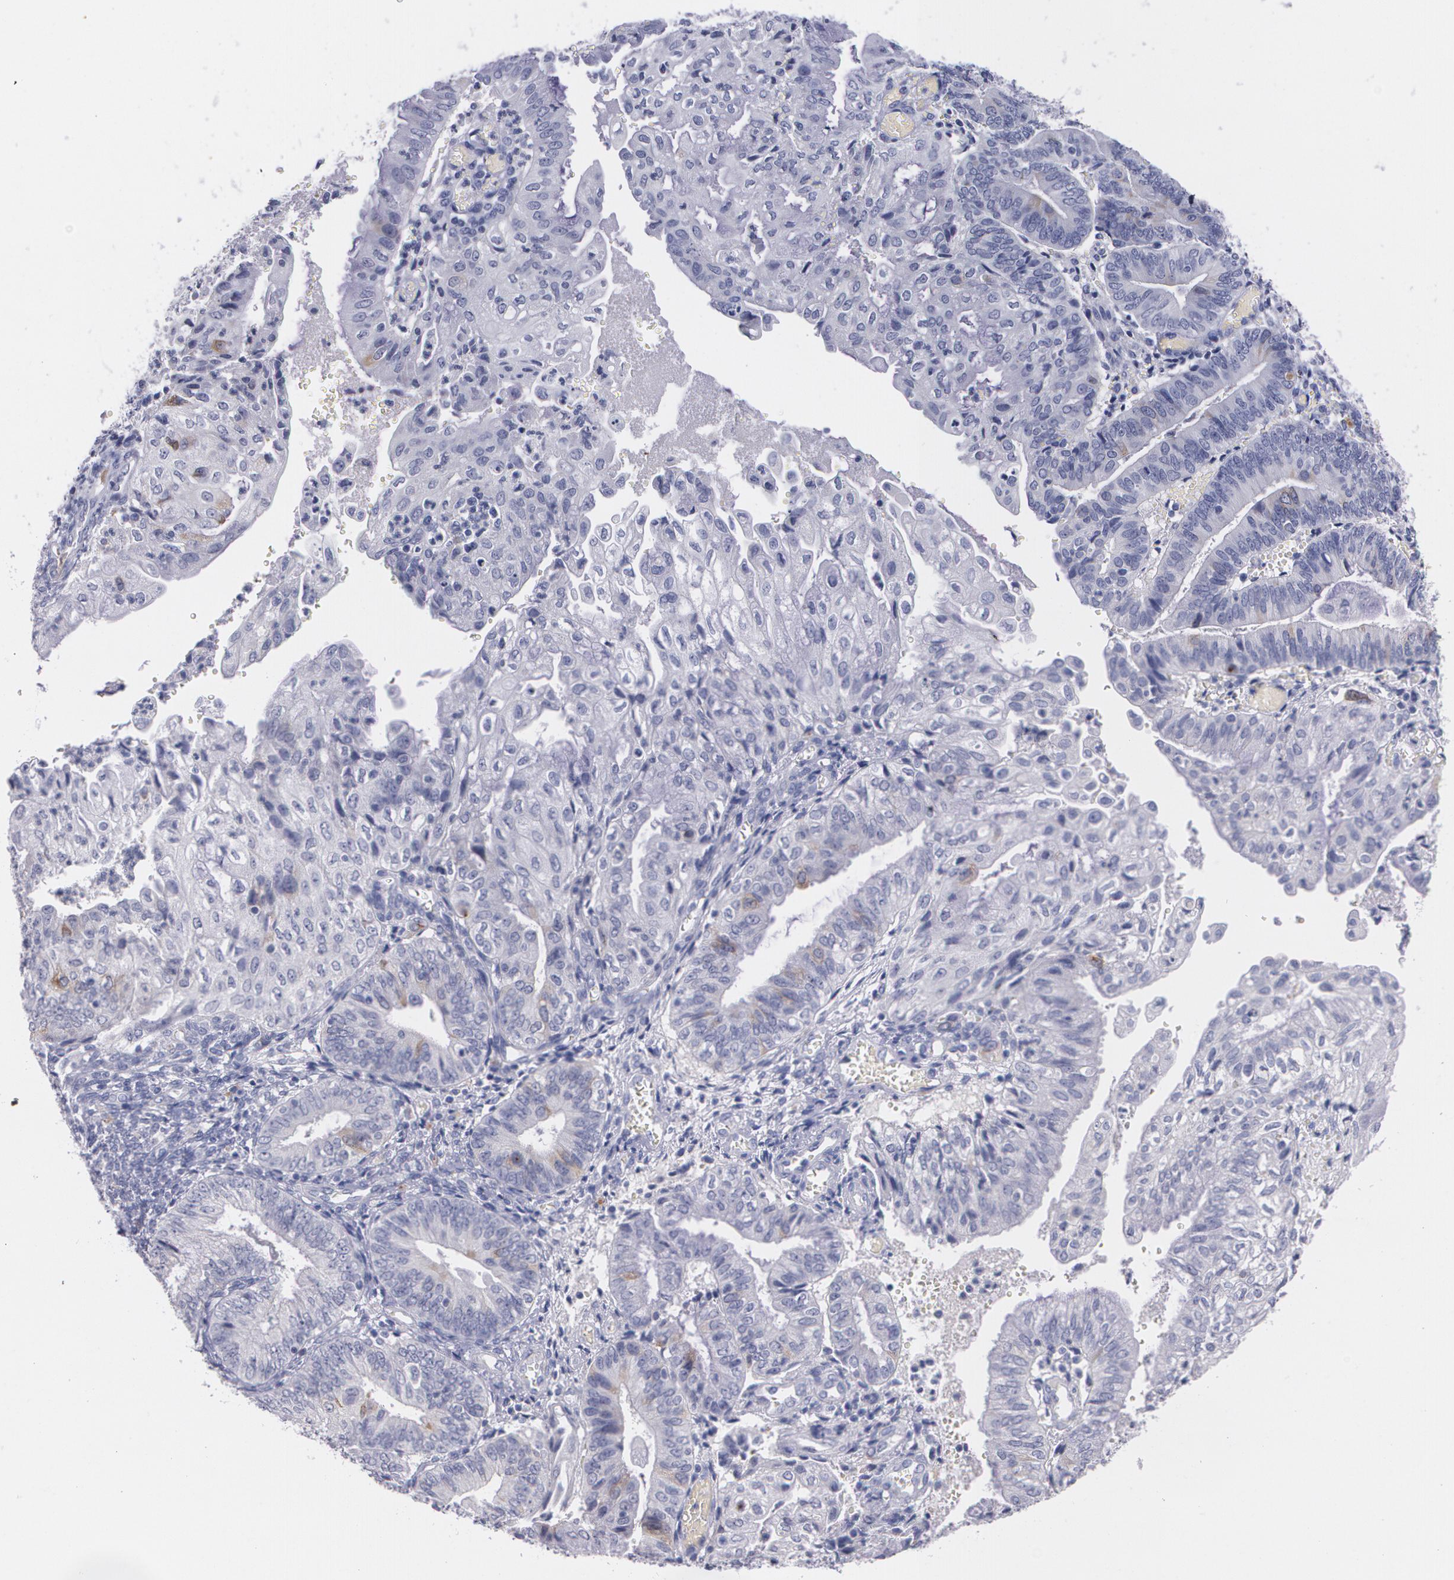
{"staining": {"intensity": "weak", "quantity": "<25%", "location": "cytoplasmic/membranous"}, "tissue": "endometrial cancer", "cell_type": "Tumor cells", "image_type": "cancer", "snomed": [{"axis": "morphology", "description": "Adenocarcinoma, NOS"}, {"axis": "topography", "description": "Endometrium"}], "caption": "A photomicrograph of adenocarcinoma (endometrial) stained for a protein shows no brown staining in tumor cells.", "gene": "HMMR", "patient": {"sex": "female", "age": 55}}